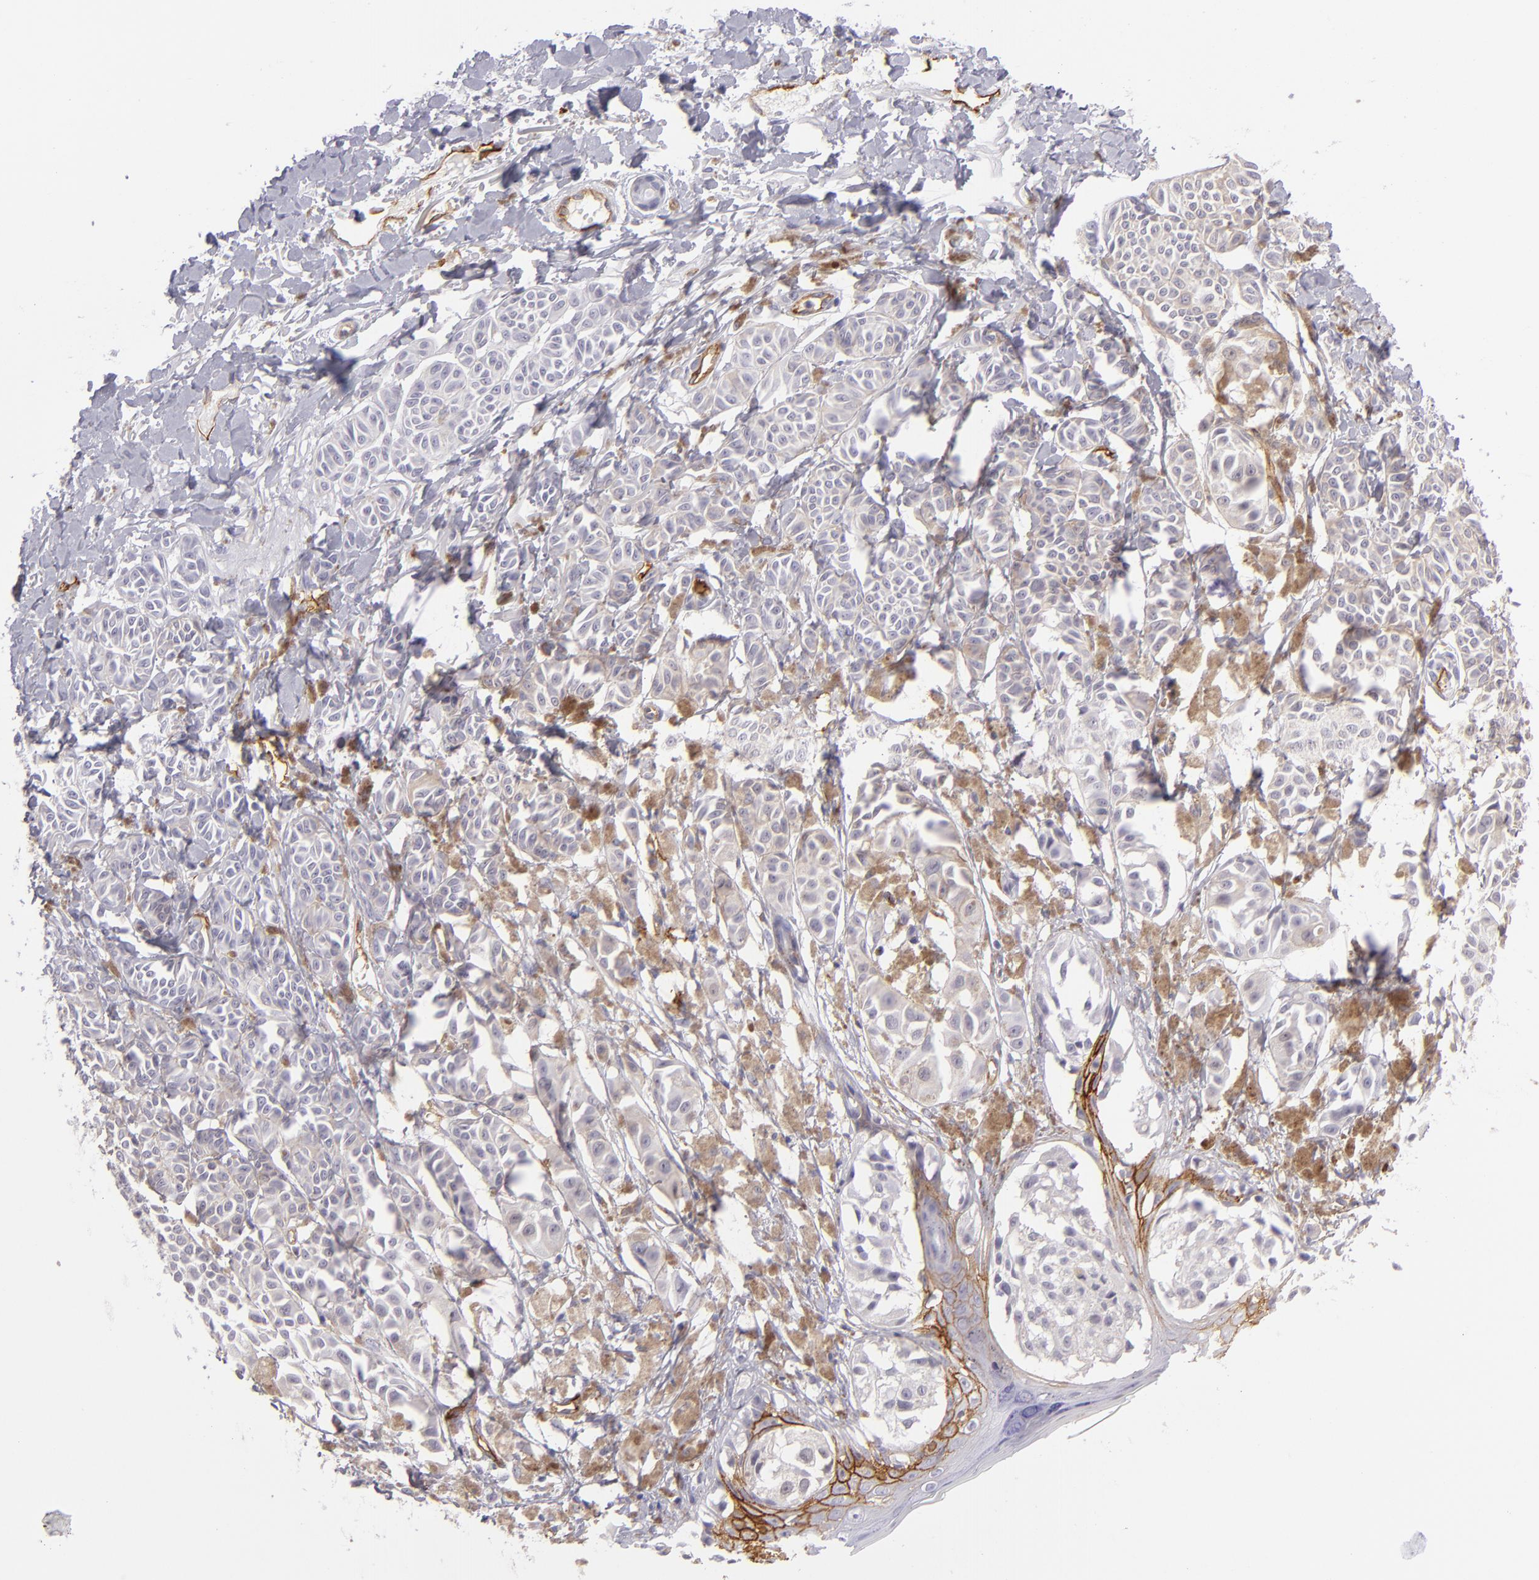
{"staining": {"intensity": "negative", "quantity": "none", "location": "none"}, "tissue": "melanoma", "cell_type": "Tumor cells", "image_type": "cancer", "snomed": [{"axis": "morphology", "description": "Malignant melanoma, NOS"}, {"axis": "topography", "description": "Skin"}], "caption": "An image of human melanoma is negative for staining in tumor cells.", "gene": "THBD", "patient": {"sex": "male", "age": 76}}